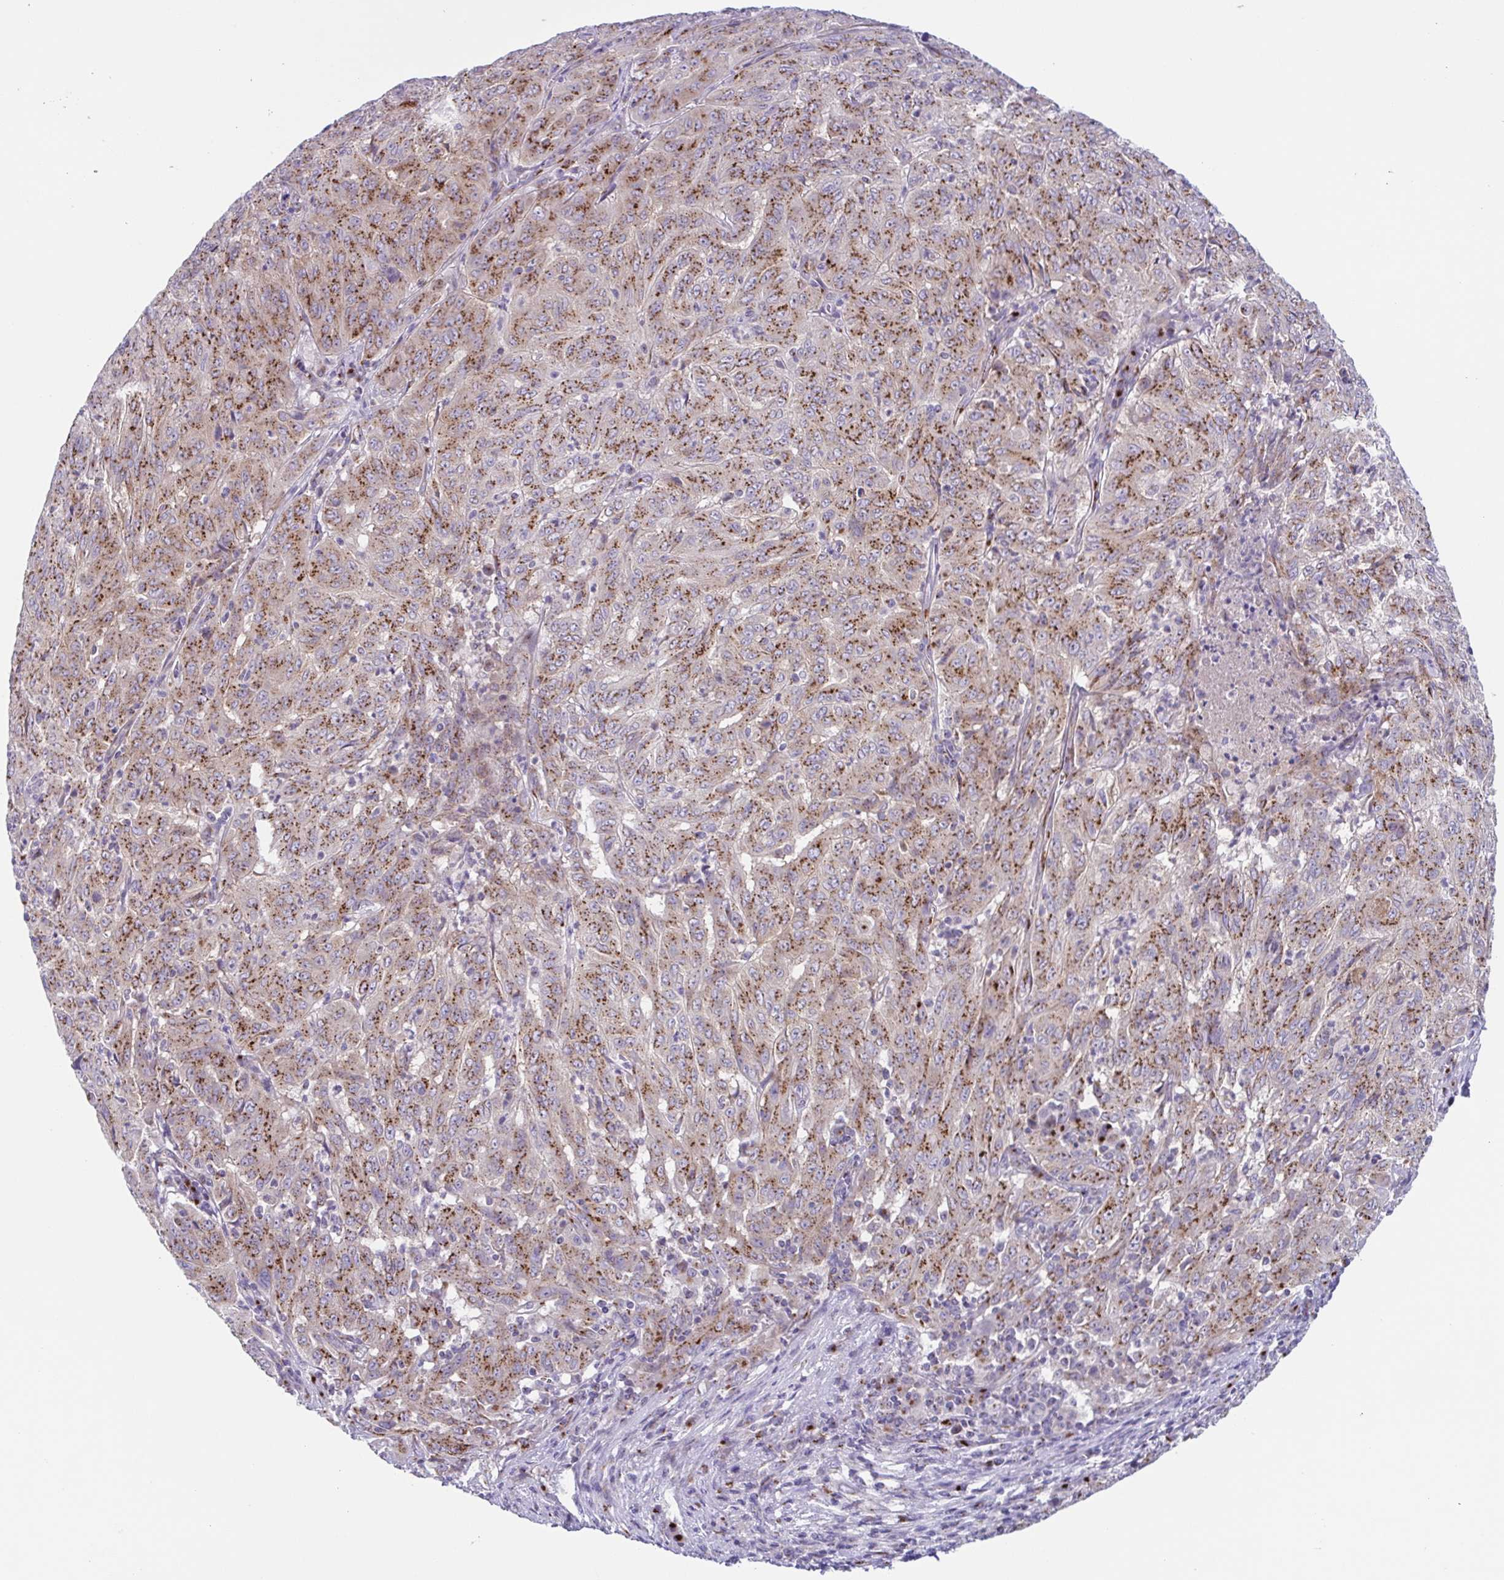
{"staining": {"intensity": "moderate", "quantity": ">75%", "location": "cytoplasmic/membranous"}, "tissue": "pancreatic cancer", "cell_type": "Tumor cells", "image_type": "cancer", "snomed": [{"axis": "morphology", "description": "Adenocarcinoma, NOS"}, {"axis": "topography", "description": "Pancreas"}], "caption": "Moderate cytoplasmic/membranous expression is present in about >75% of tumor cells in pancreatic adenocarcinoma.", "gene": "COL17A1", "patient": {"sex": "male", "age": 63}}